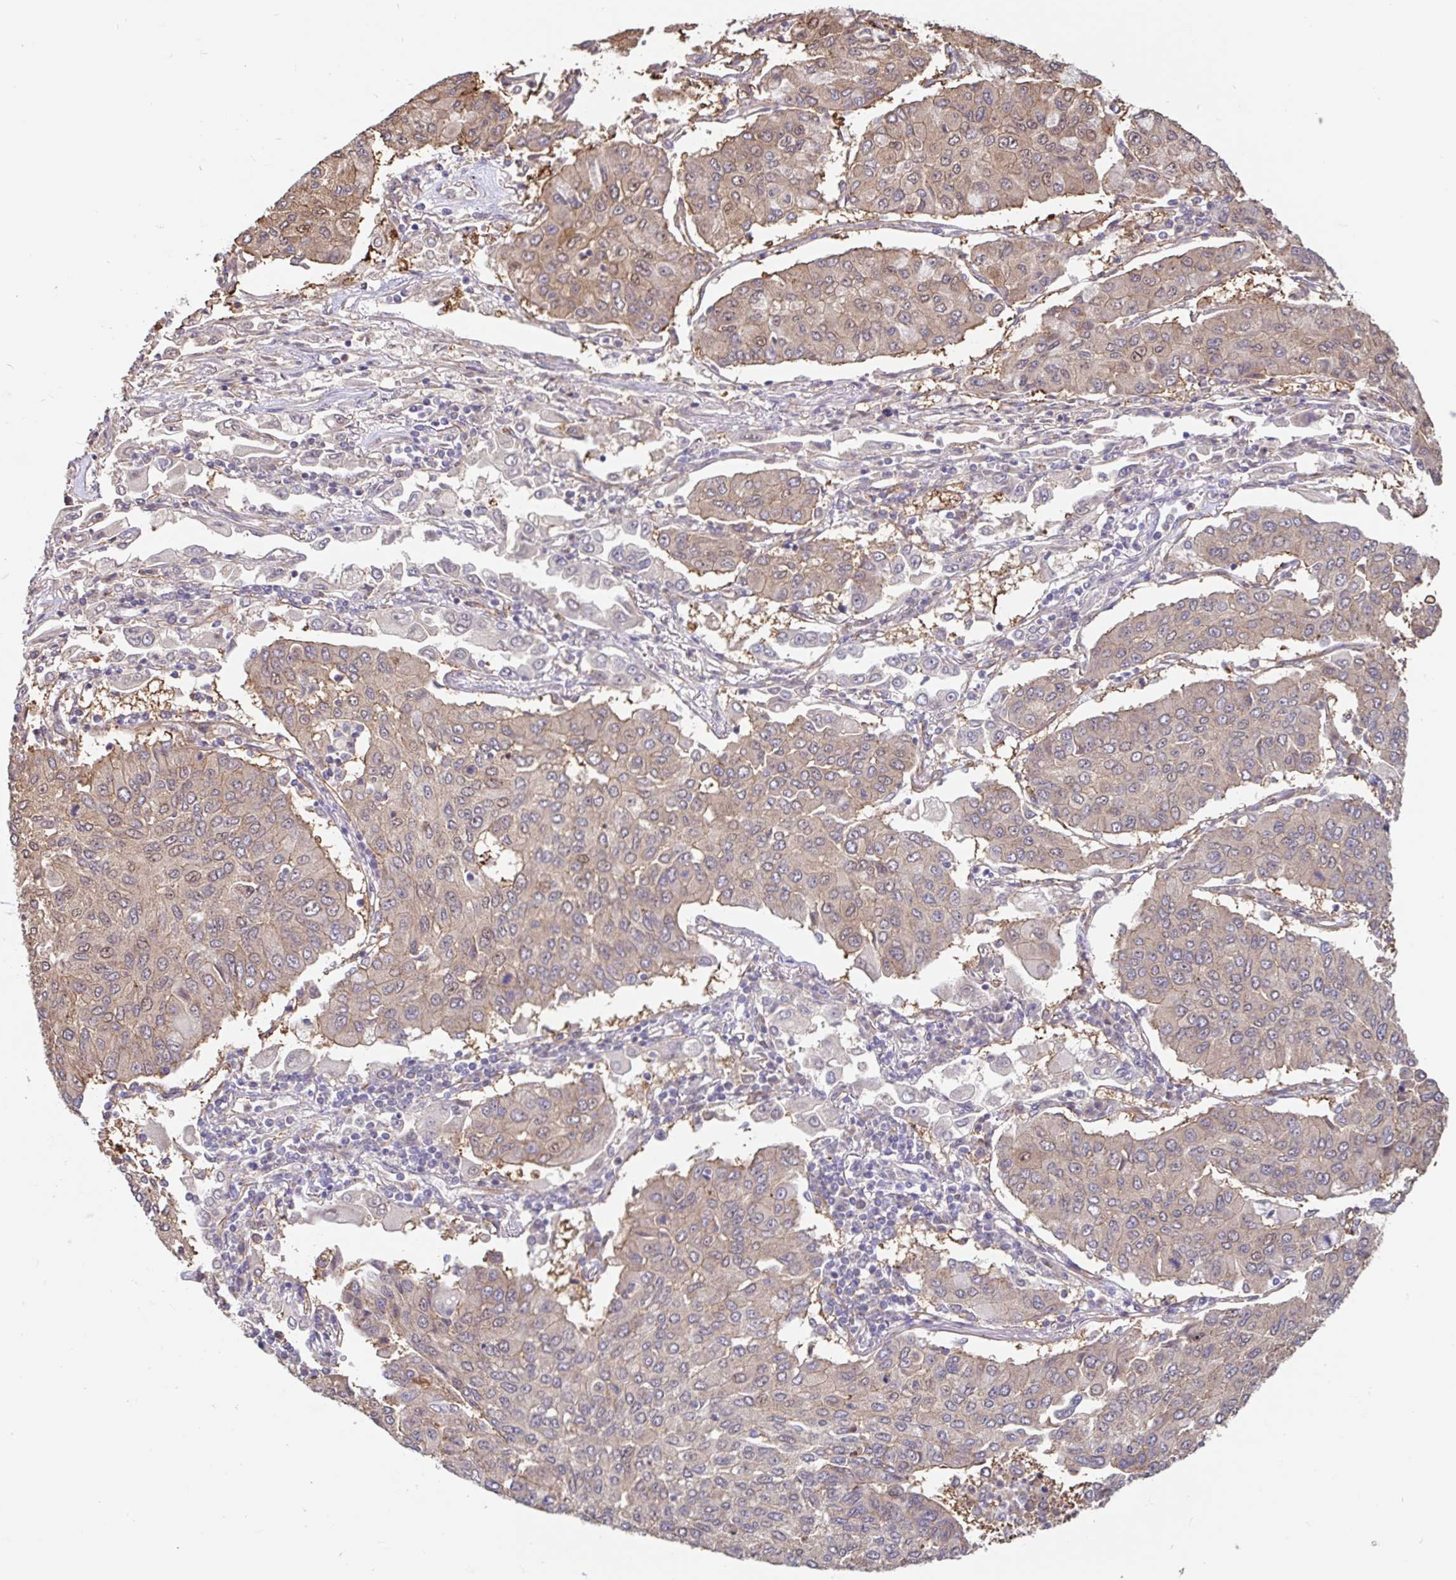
{"staining": {"intensity": "weak", "quantity": "25%-75%", "location": "cytoplasmic/membranous"}, "tissue": "lung cancer", "cell_type": "Tumor cells", "image_type": "cancer", "snomed": [{"axis": "morphology", "description": "Squamous cell carcinoma, NOS"}, {"axis": "topography", "description": "Lung"}], "caption": "Protein analysis of squamous cell carcinoma (lung) tissue shows weak cytoplasmic/membranous expression in approximately 25%-75% of tumor cells.", "gene": "STYXL1", "patient": {"sex": "male", "age": 74}}